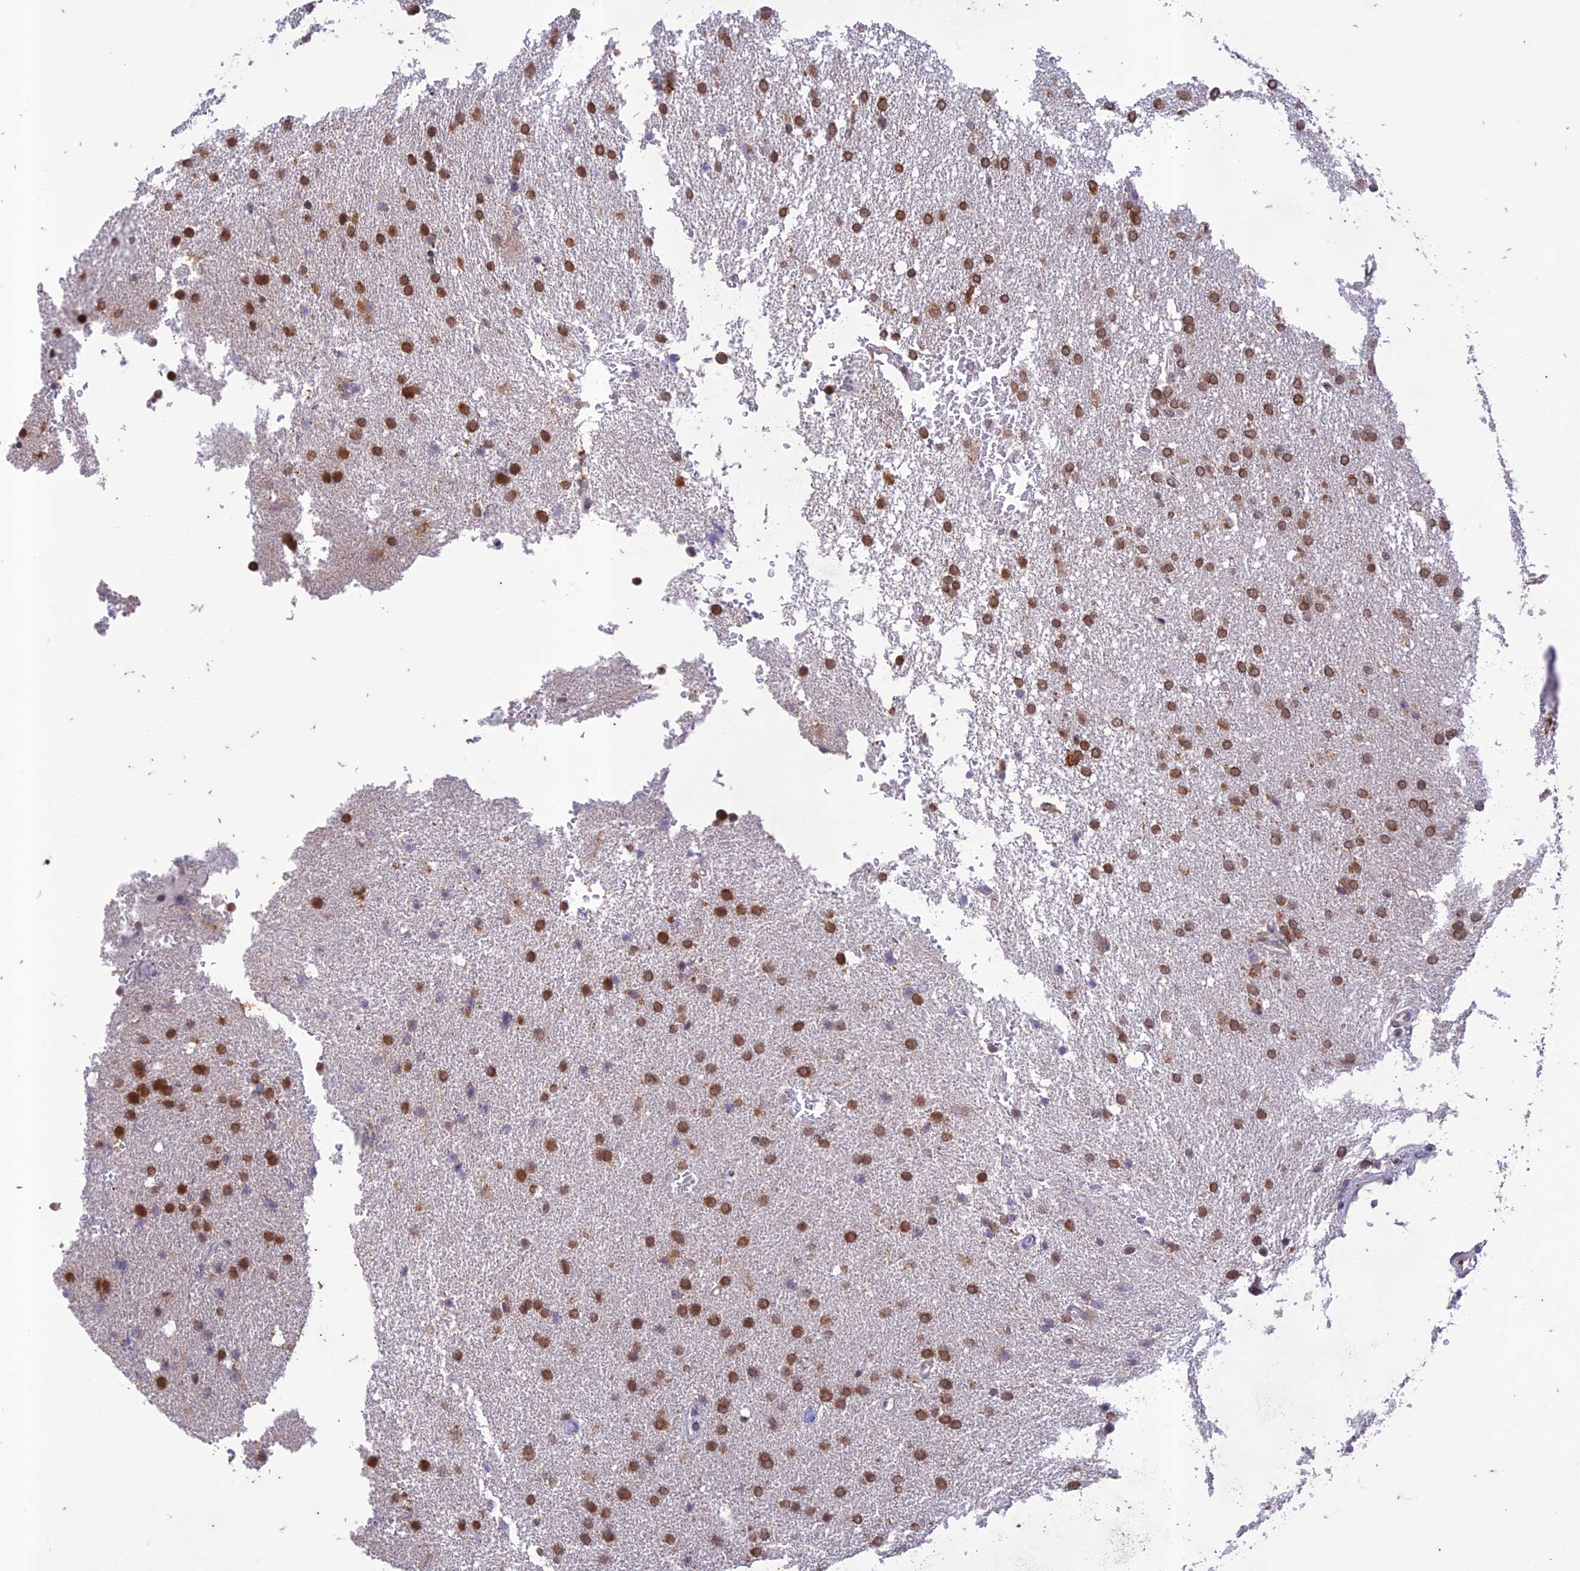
{"staining": {"intensity": "moderate", "quantity": ">75%", "location": "nuclear"}, "tissue": "glioma", "cell_type": "Tumor cells", "image_type": "cancer", "snomed": [{"axis": "morphology", "description": "Glioma, malignant, High grade"}, {"axis": "topography", "description": "Brain"}], "caption": "Tumor cells reveal medium levels of moderate nuclear expression in approximately >75% of cells in malignant high-grade glioma.", "gene": "POP4", "patient": {"sex": "male", "age": 72}}